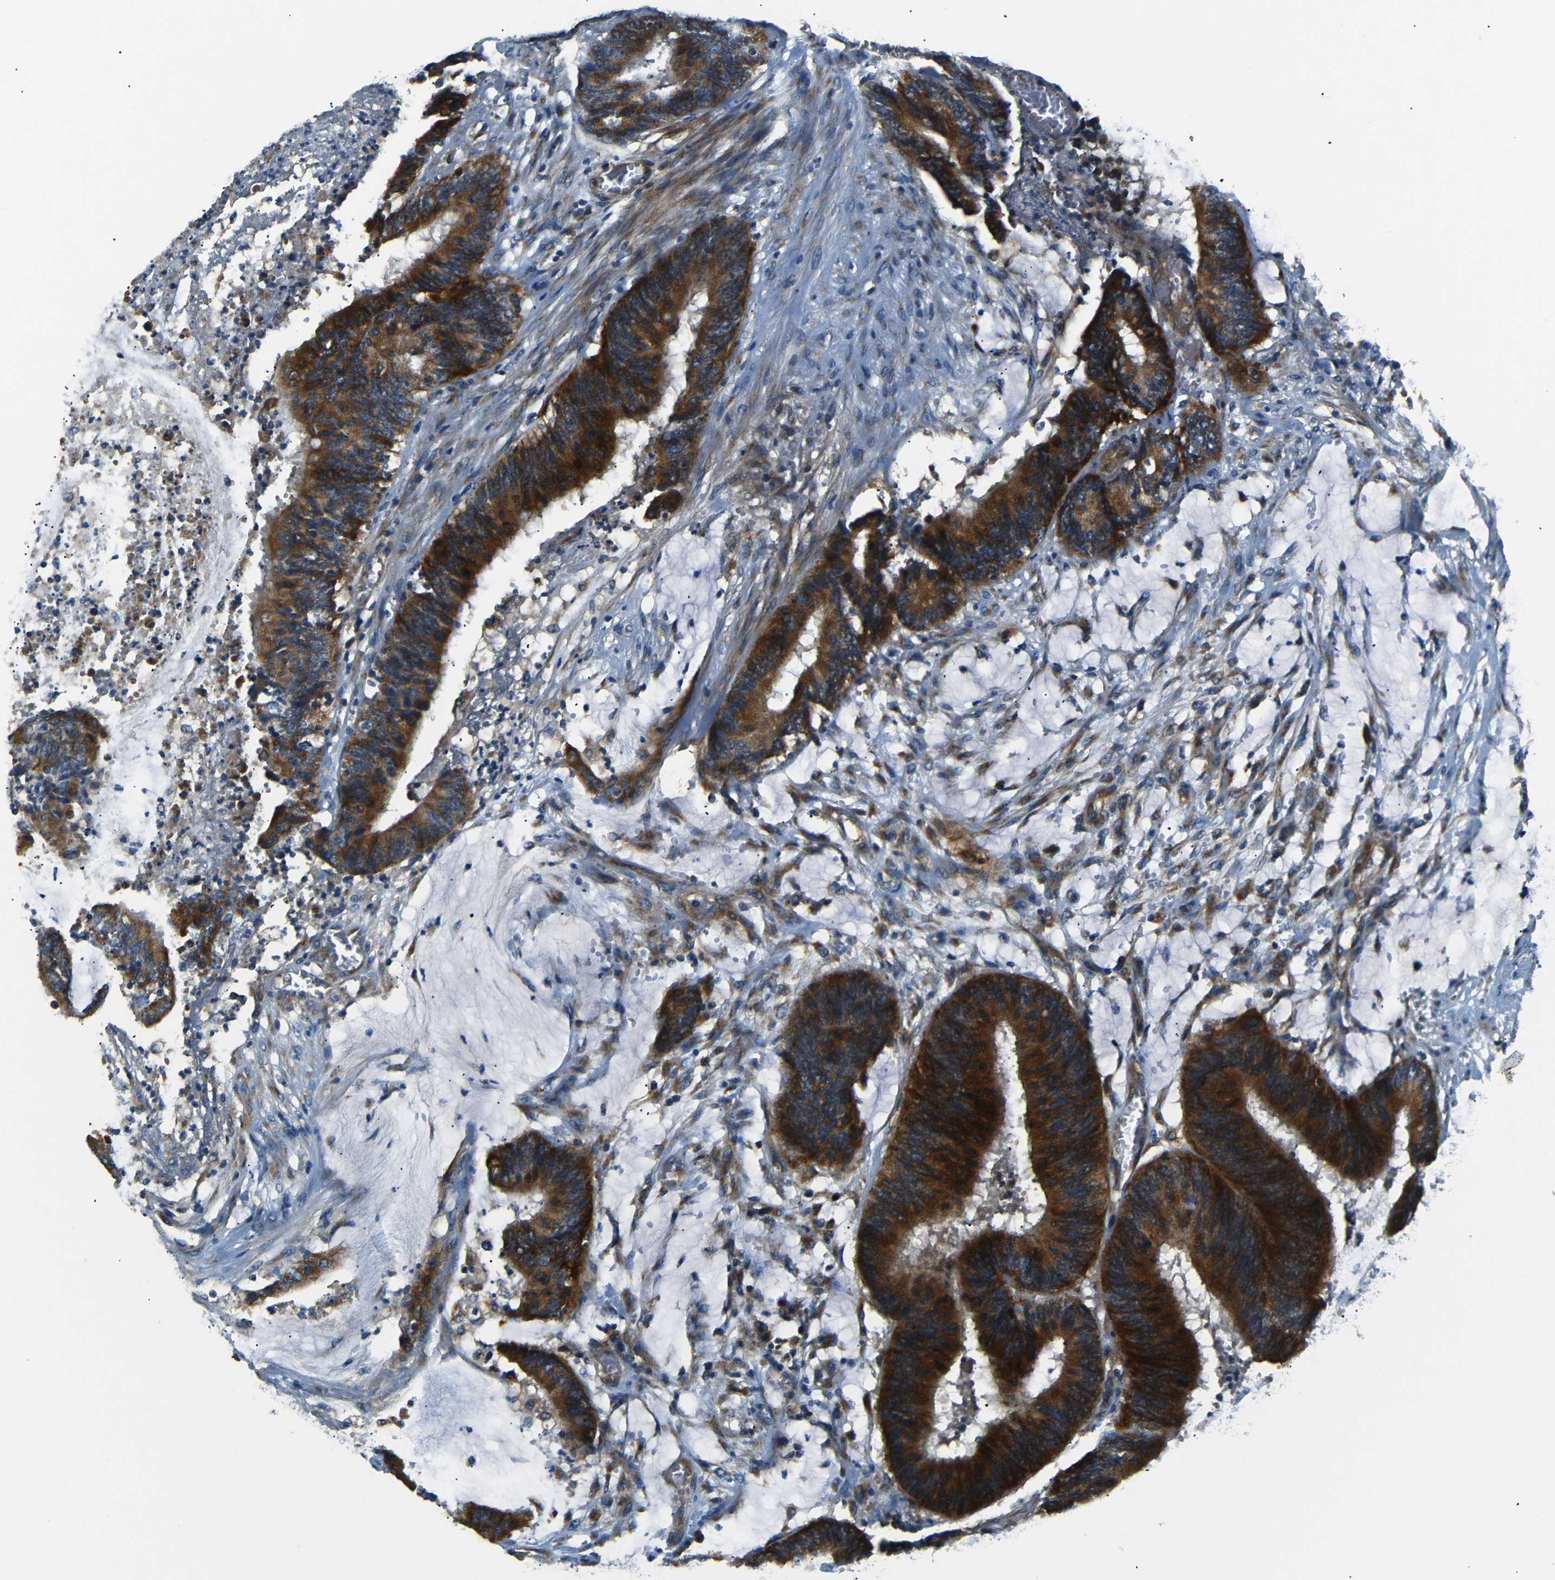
{"staining": {"intensity": "strong", "quantity": ">75%", "location": "cytoplasmic/membranous"}, "tissue": "colorectal cancer", "cell_type": "Tumor cells", "image_type": "cancer", "snomed": [{"axis": "morphology", "description": "Adenocarcinoma, NOS"}, {"axis": "topography", "description": "Rectum"}], "caption": "Brown immunohistochemical staining in colorectal cancer demonstrates strong cytoplasmic/membranous expression in about >75% of tumor cells. (DAB = brown stain, brightfield microscopy at high magnification).", "gene": "NETO2", "patient": {"sex": "female", "age": 66}}